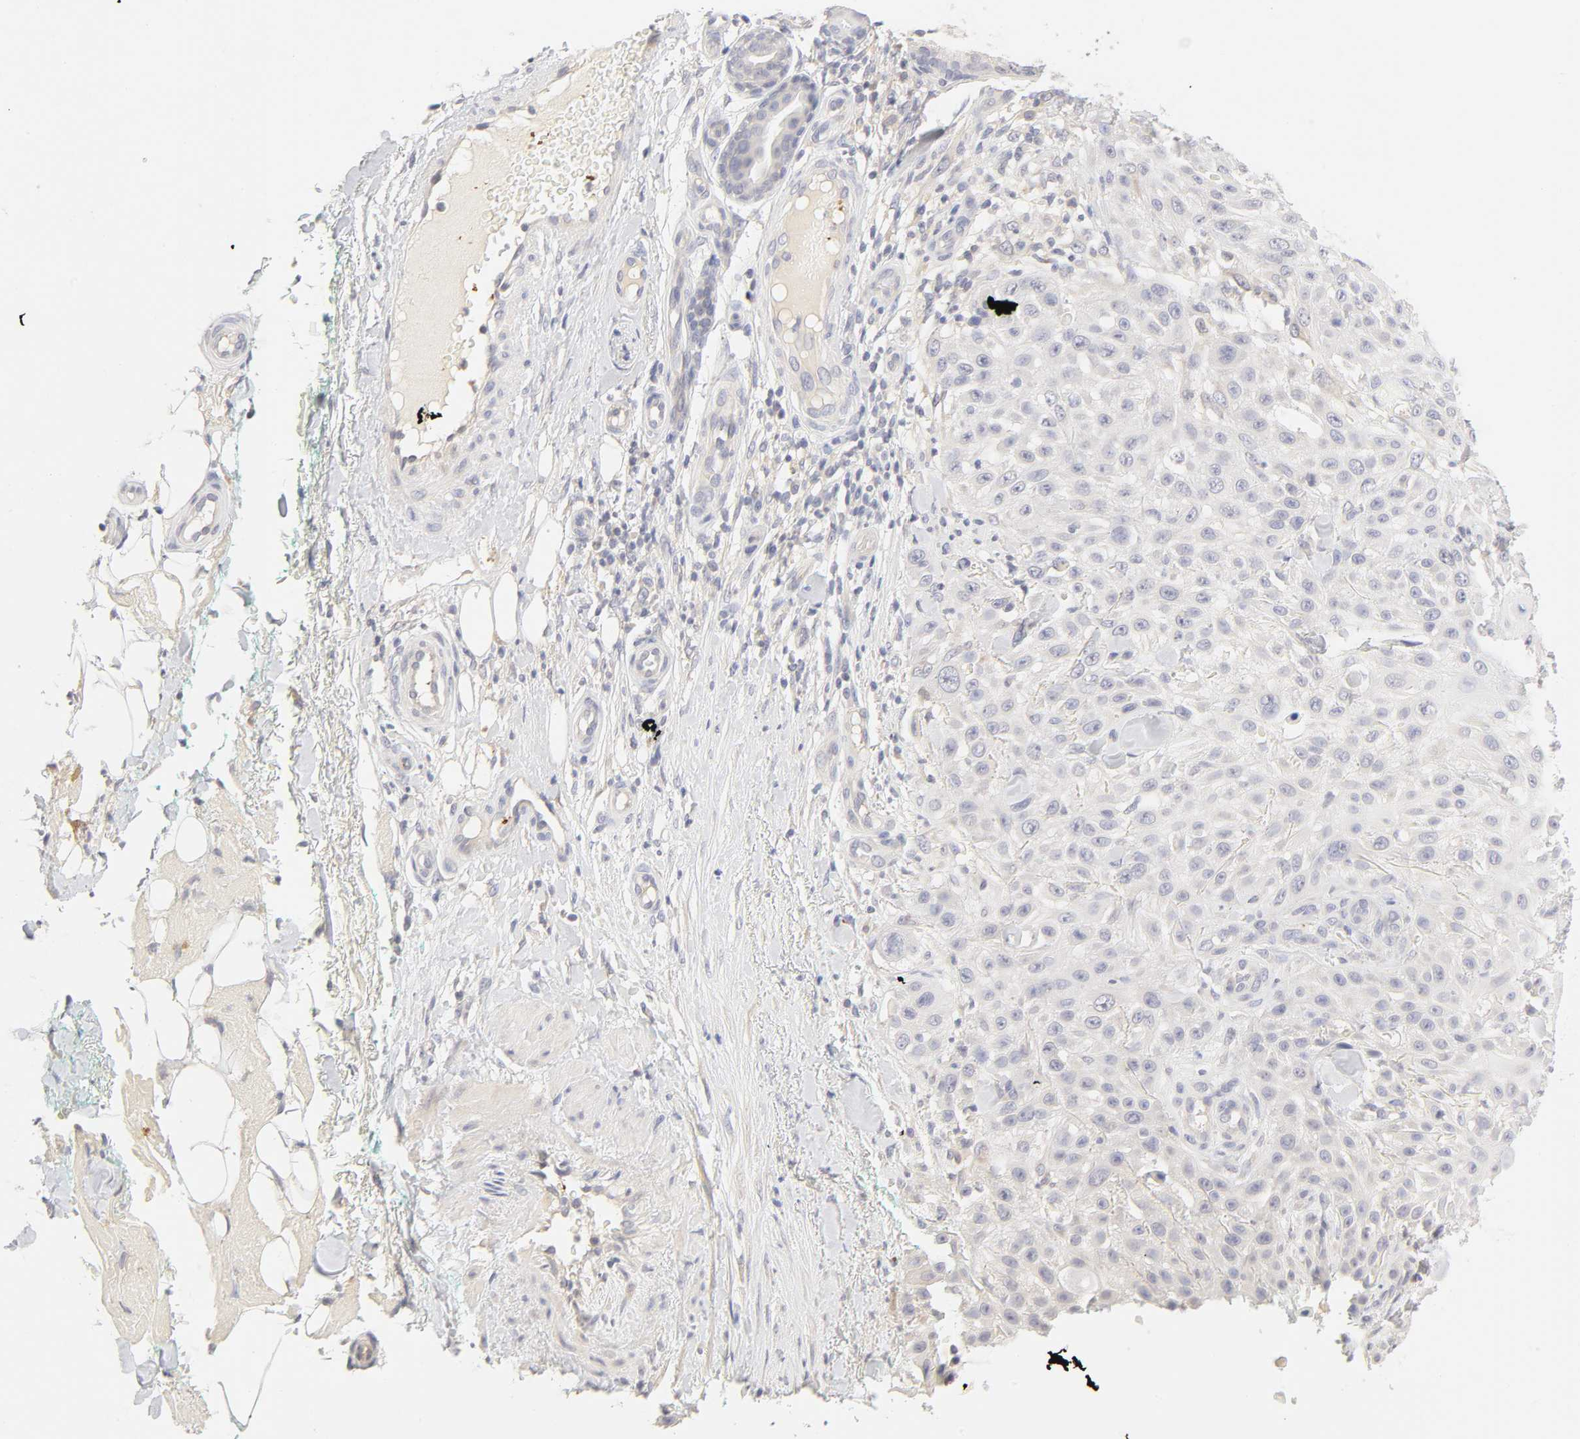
{"staining": {"intensity": "negative", "quantity": "none", "location": "none"}, "tissue": "skin cancer", "cell_type": "Tumor cells", "image_type": "cancer", "snomed": [{"axis": "morphology", "description": "Squamous cell carcinoma, NOS"}, {"axis": "topography", "description": "Skin"}], "caption": "A micrograph of skin cancer (squamous cell carcinoma) stained for a protein reveals no brown staining in tumor cells.", "gene": "CYP4B1", "patient": {"sex": "female", "age": 42}}